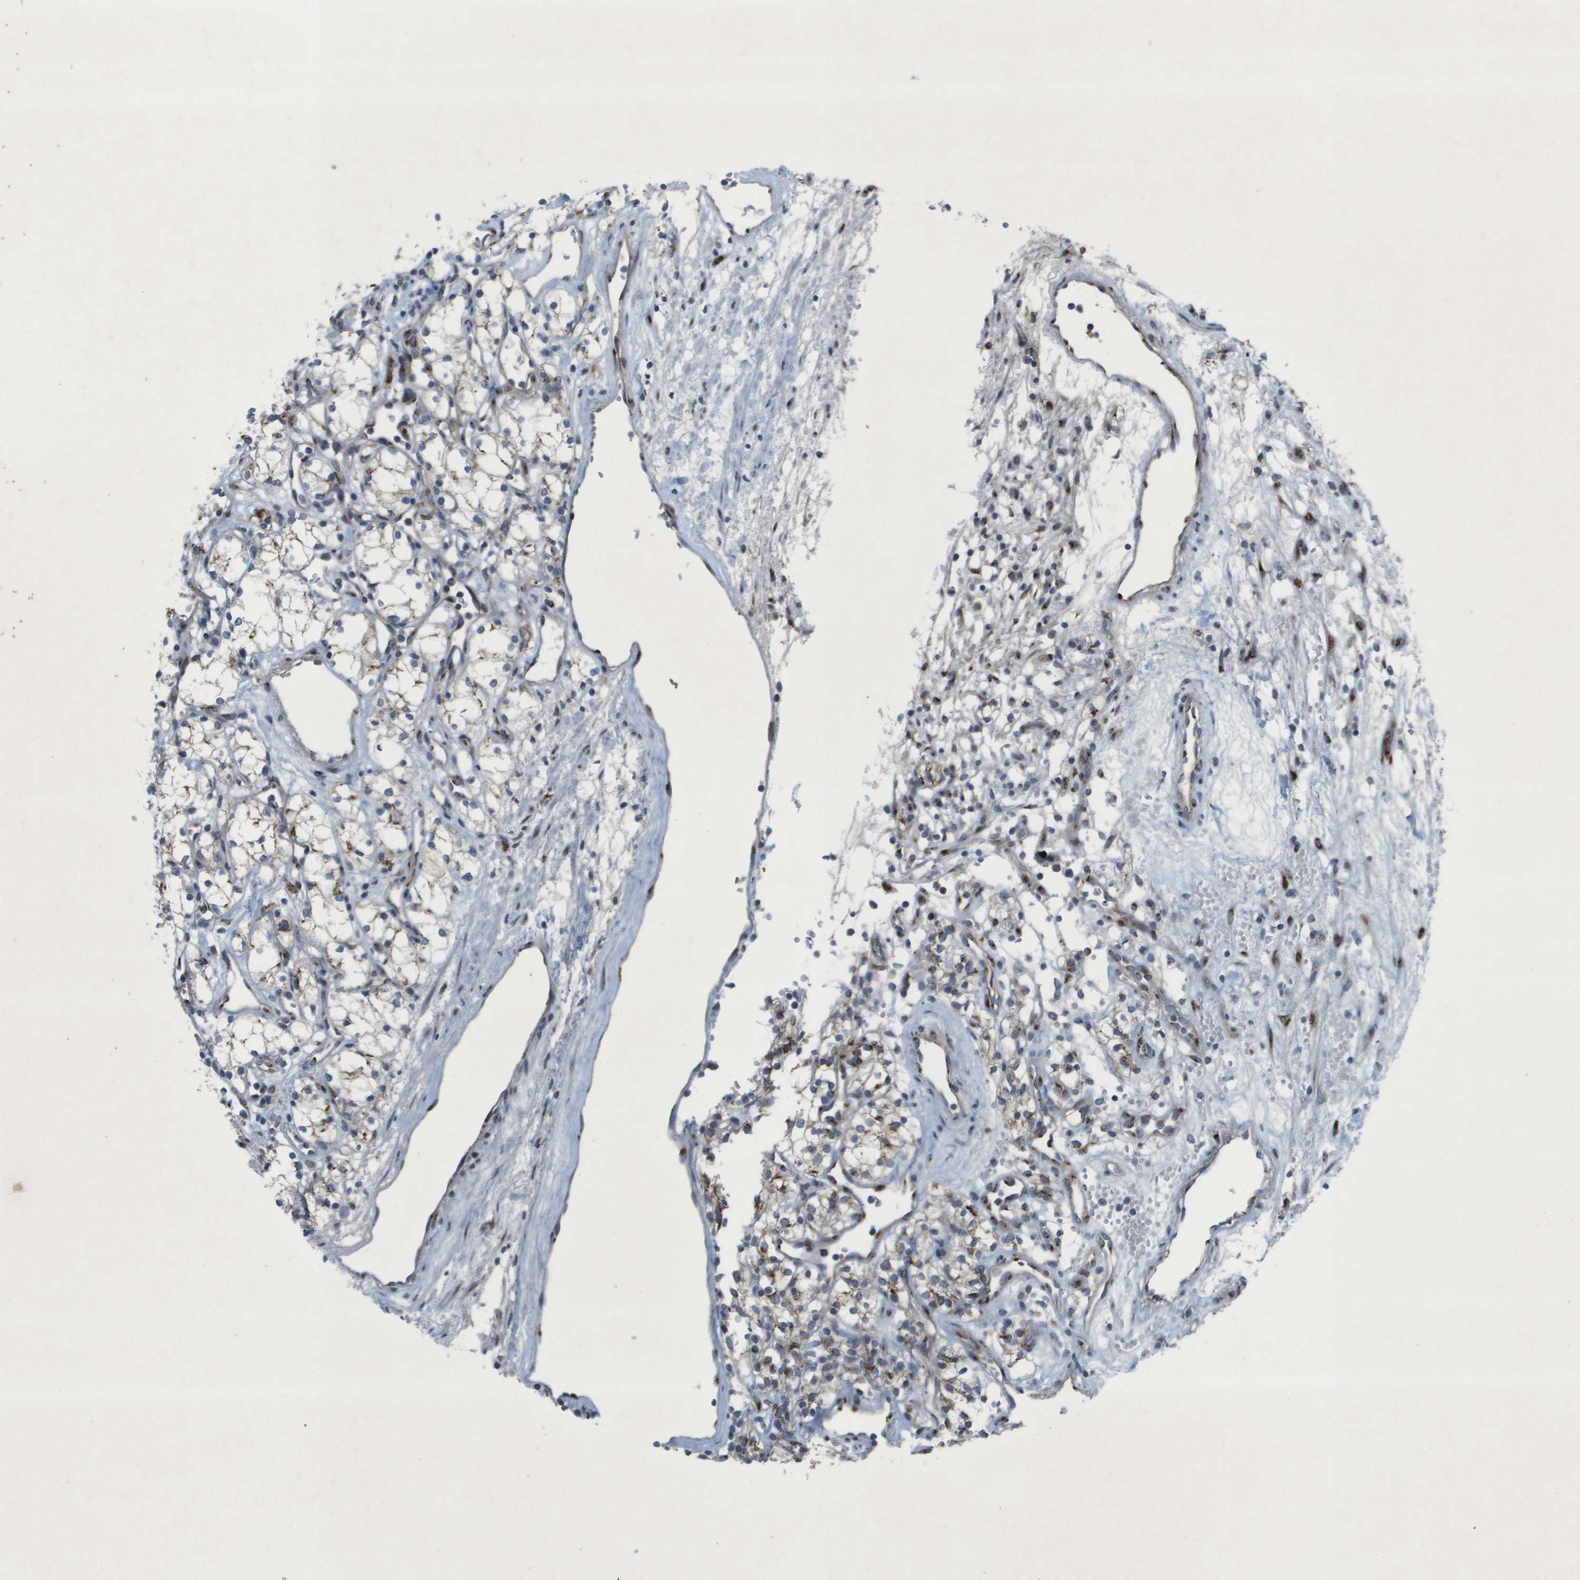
{"staining": {"intensity": "moderate", "quantity": "<25%", "location": "cytoplasmic/membranous"}, "tissue": "renal cancer", "cell_type": "Tumor cells", "image_type": "cancer", "snomed": [{"axis": "morphology", "description": "Adenocarcinoma, NOS"}, {"axis": "topography", "description": "Kidney"}], "caption": "Moderate cytoplasmic/membranous positivity is present in about <25% of tumor cells in renal cancer (adenocarcinoma).", "gene": "QSOX2", "patient": {"sex": "male", "age": 59}}